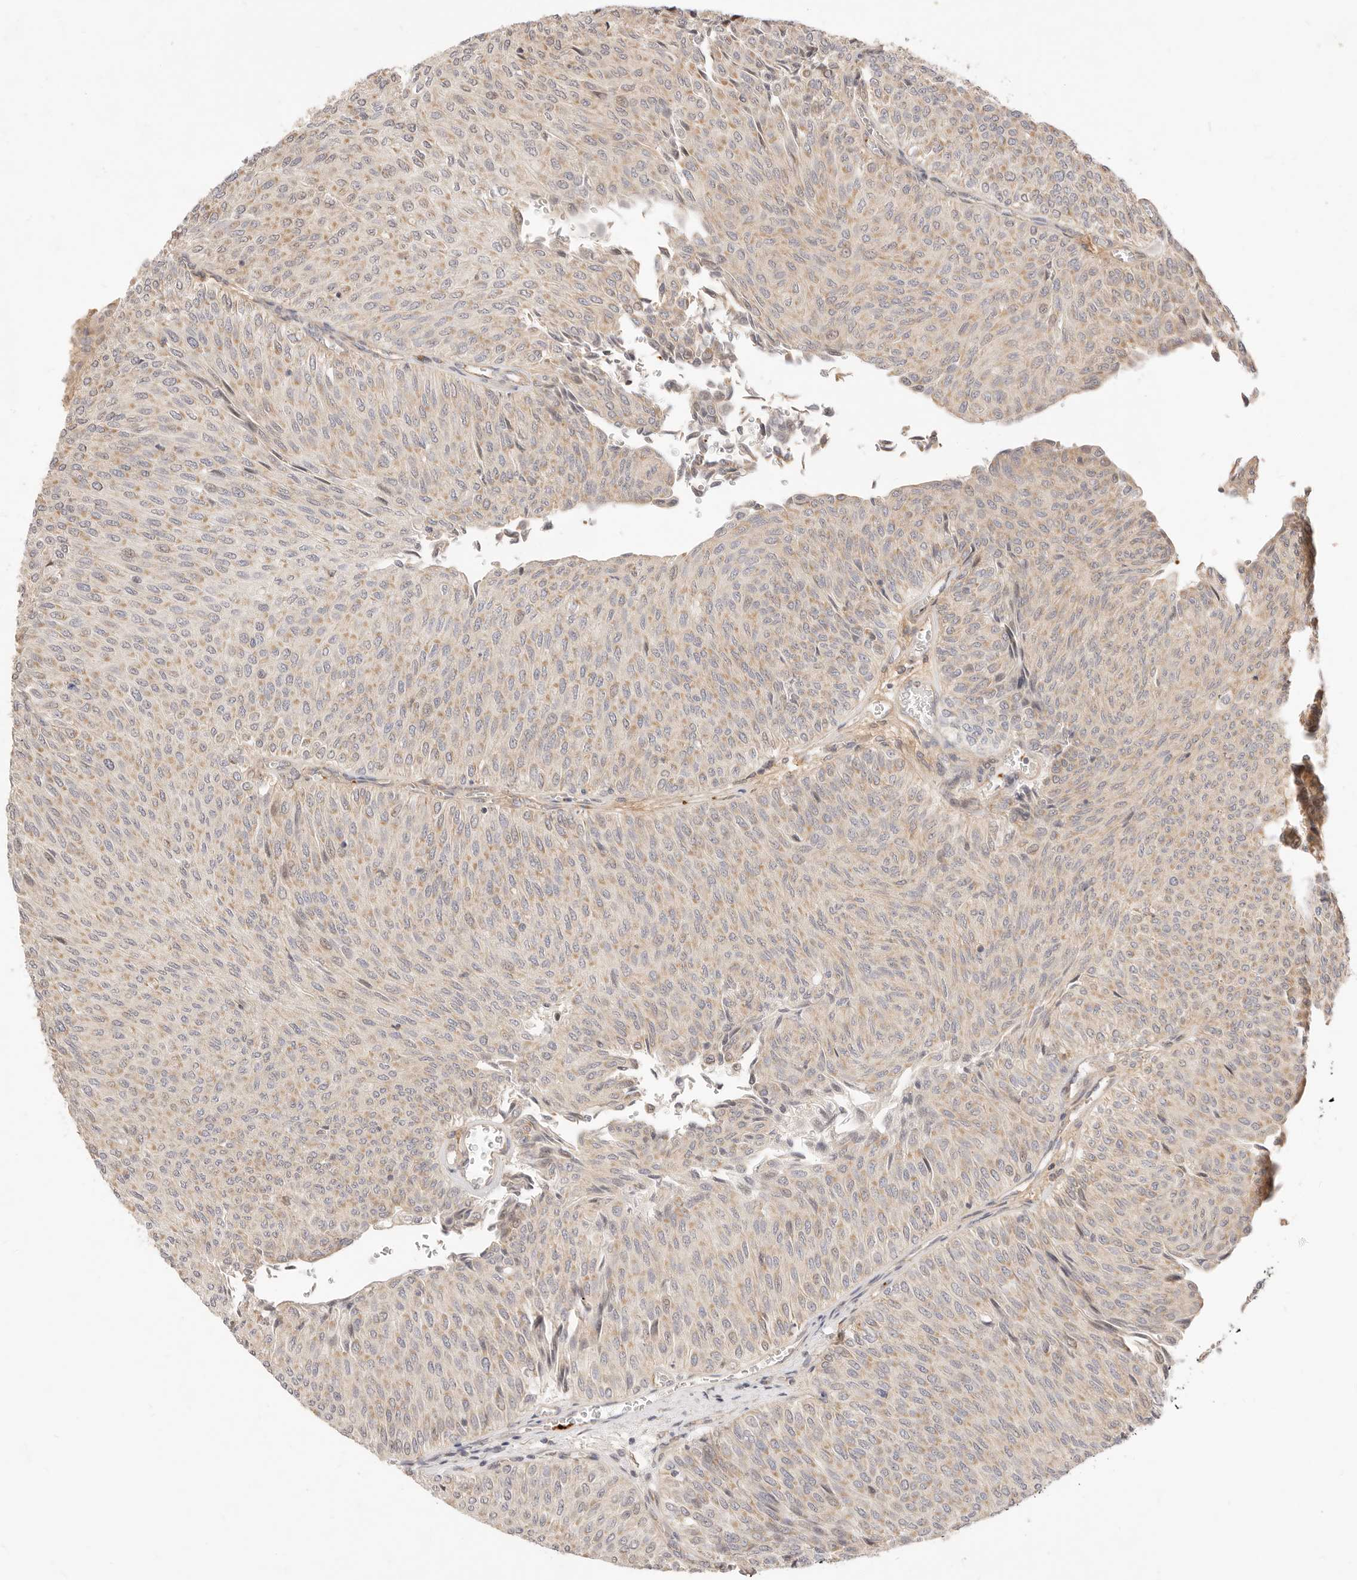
{"staining": {"intensity": "weak", "quantity": ">75%", "location": "cytoplasmic/membranous"}, "tissue": "urothelial cancer", "cell_type": "Tumor cells", "image_type": "cancer", "snomed": [{"axis": "morphology", "description": "Urothelial carcinoma, Low grade"}, {"axis": "topography", "description": "Urinary bladder"}], "caption": "The immunohistochemical stain highlights weak cytoplasmic/membranous staining in tumor cells of urothelial carcinoma (low-grade) tissue.", "gene": "UBXN10", "patient": {"sex": "male", "age": 78}}